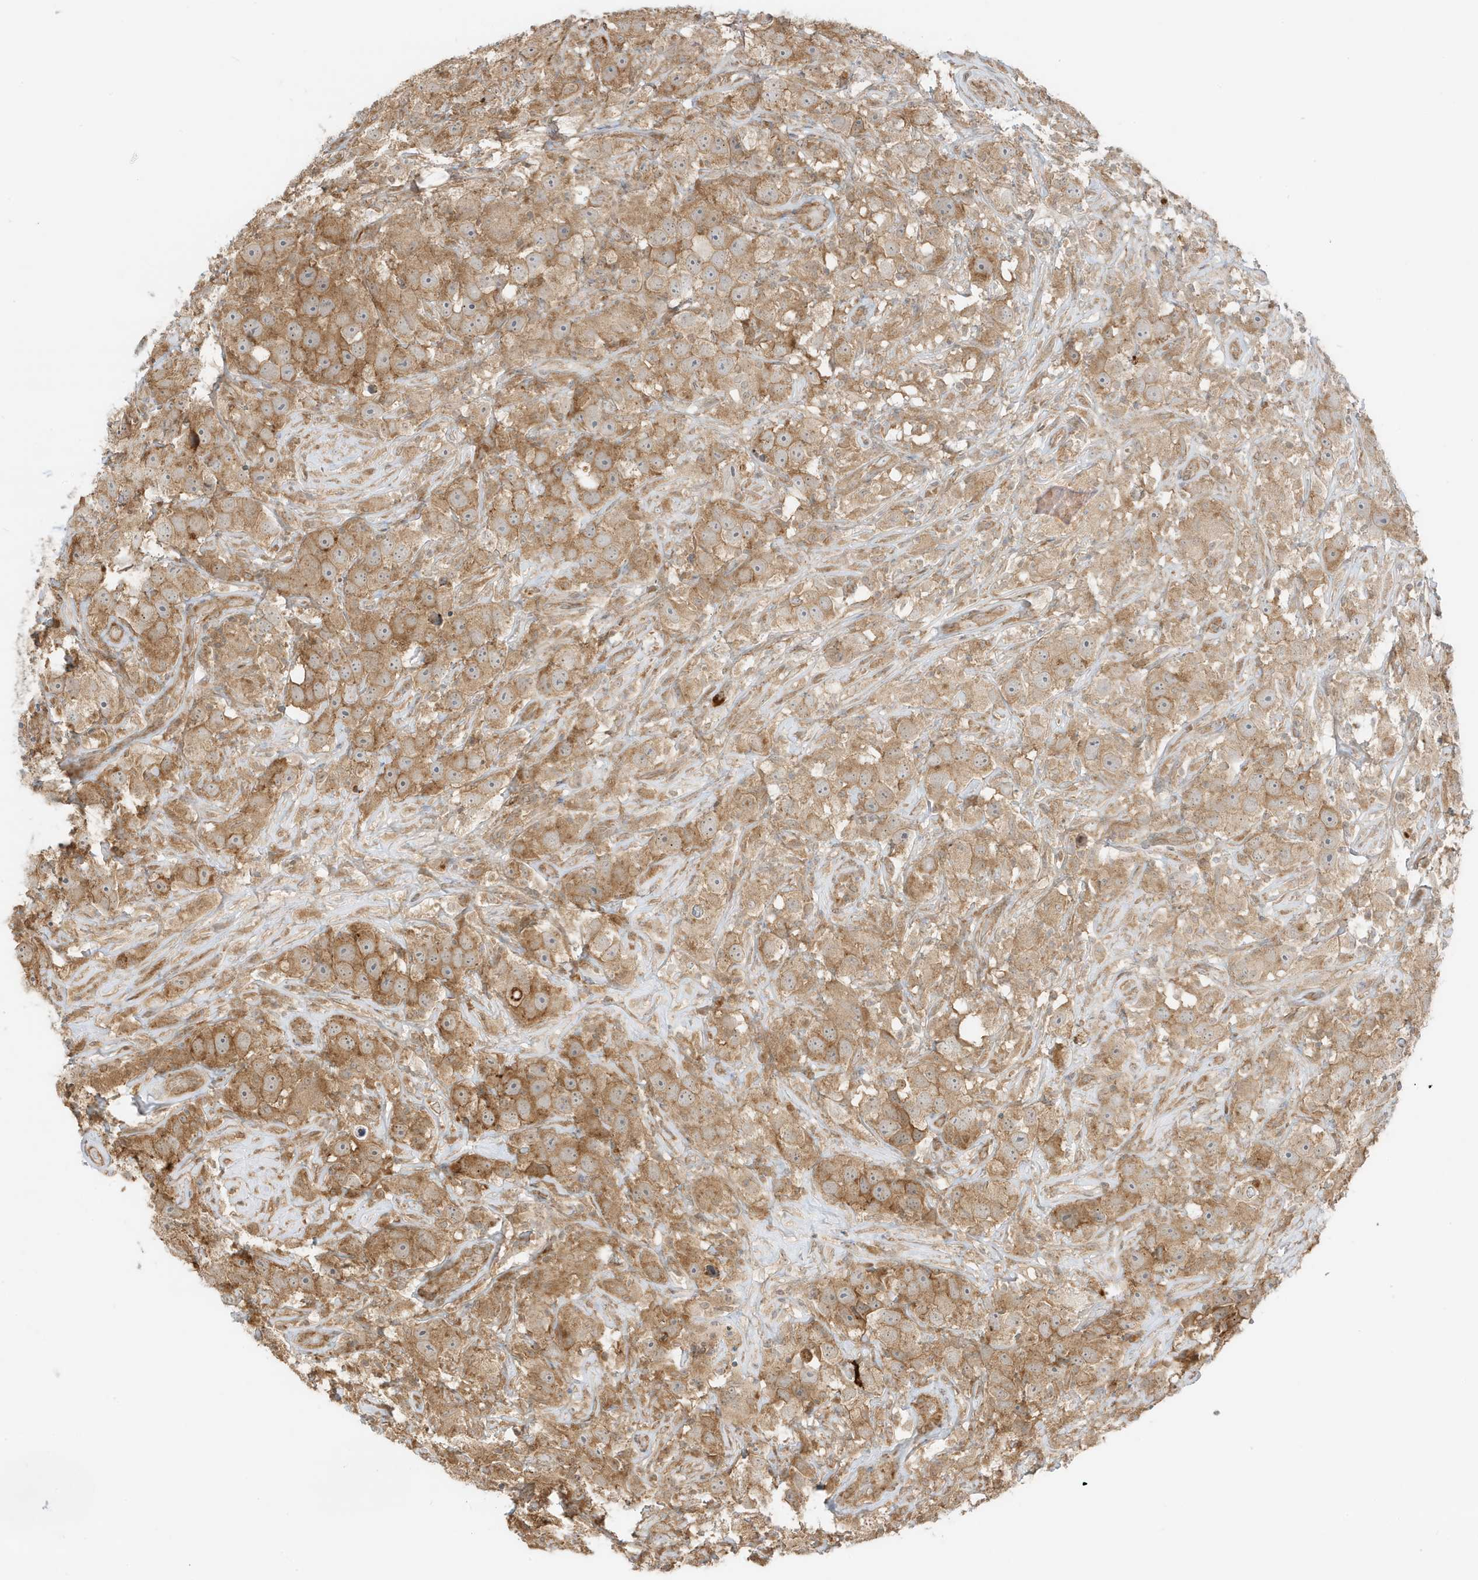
{"staining": {"intensity": "moderate", "quantity": ">75%", "location": "cytoplasmic/membranous"}, "tissue": "testis cancer", "cell_type": "Tumor cells", "image_type": "cancer", "snomed": [{"axis": "morphology", "description": "Seminoma, NOS"}, {"axis": "topography", "description": "Testis"}], "caption": "Protein expression analysis of human testis seminoma reveals moderate cytoplasmic/membranous positivity in approximately >75% of tumor cells.", "gene": "UBAP2L", "patient": {"sex": "male", "age": 49}}